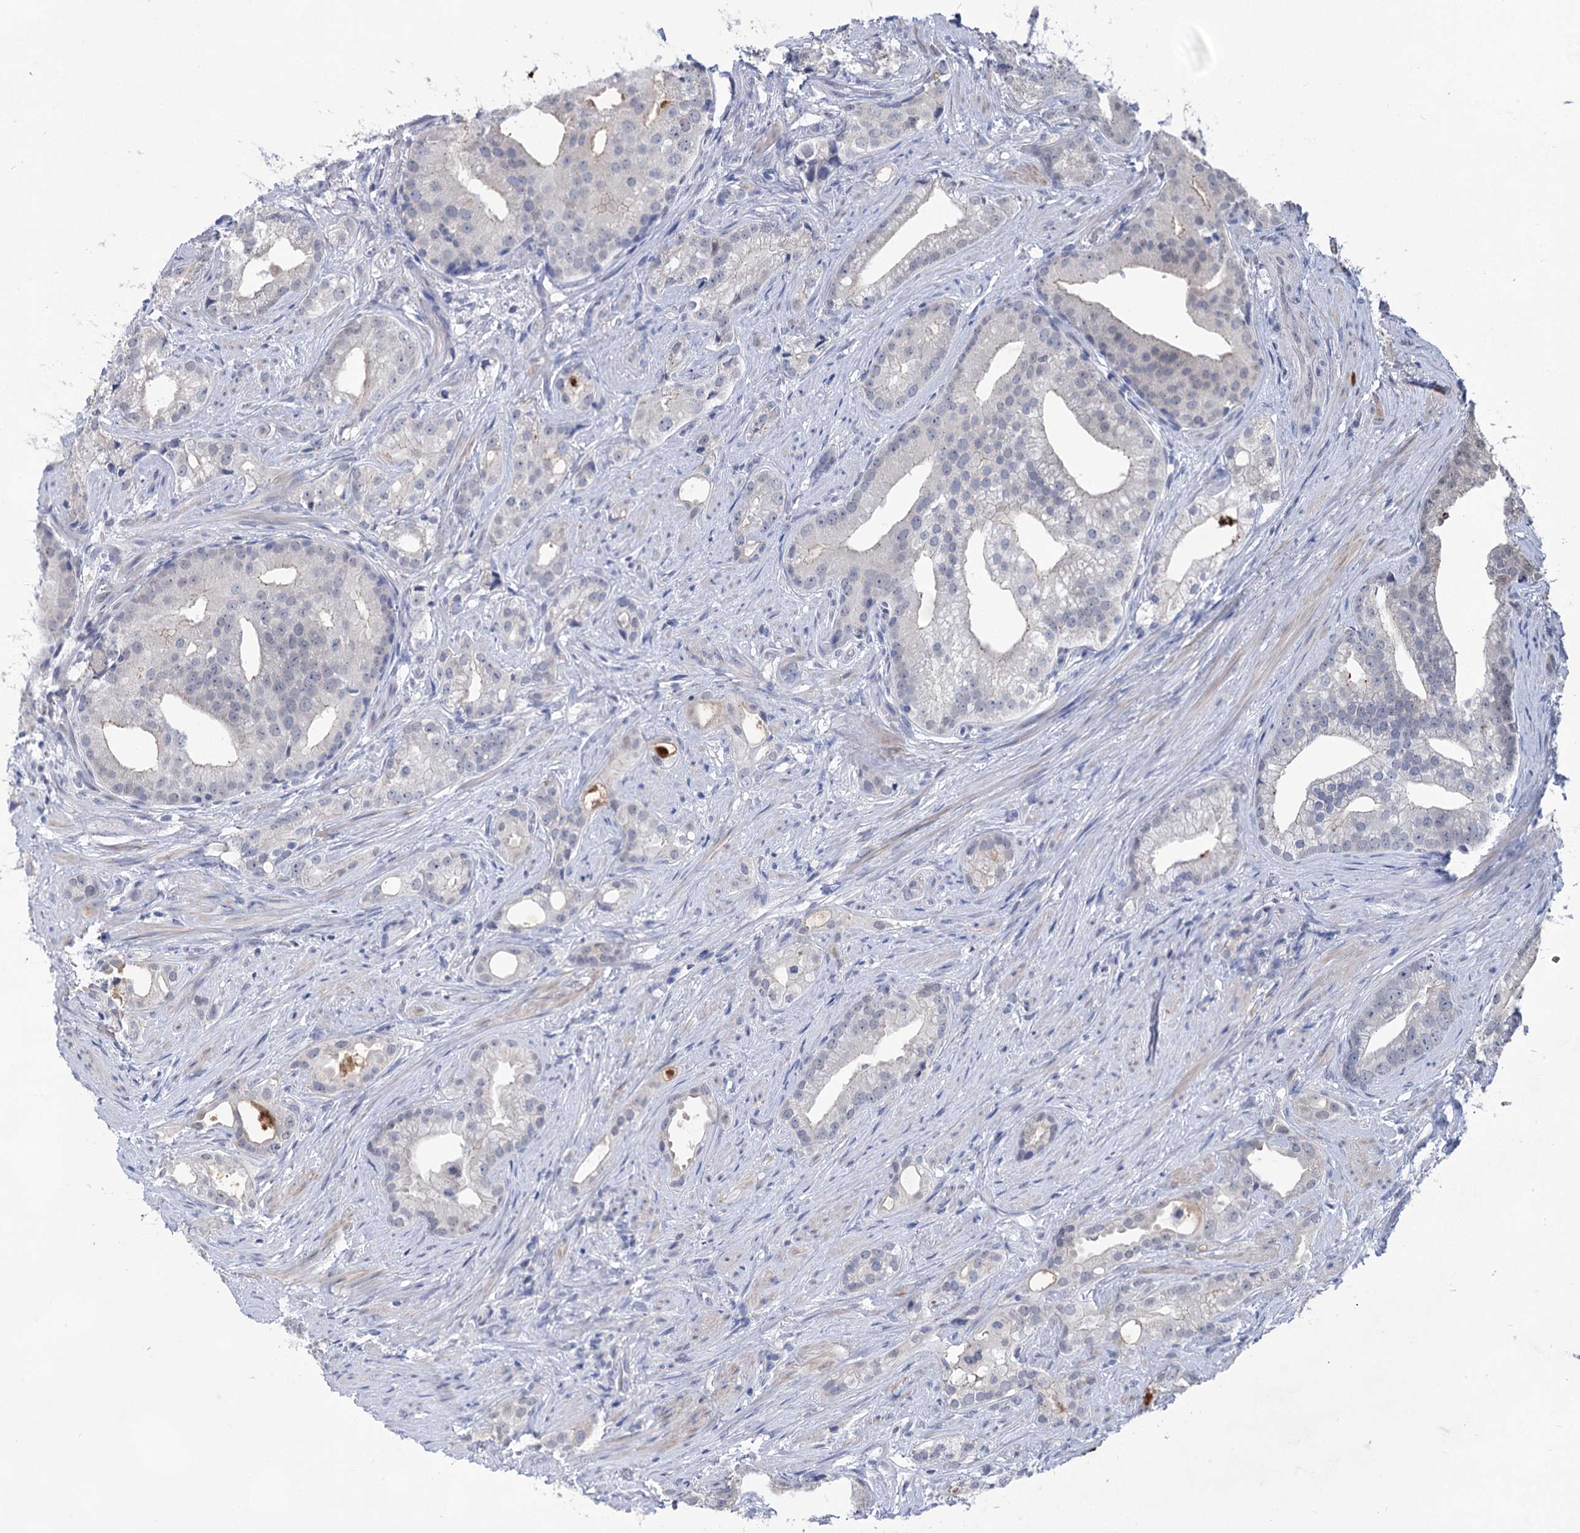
{"staining": {"intensity": "negative", "quantity": "none", "location": "none"}, "tissue": "prostate cancer", "cell_type": "Tumor cells", "image_type": "cancer", "snomed": [{"axis": "morphology", "description": "Adenocarcinoma, Low grade"}, {"axis": "topography", "description": "Prostate"}], "caption": "Tumor cells show no significant protein staining in prostate low-grade adenocarcinoma.", "gene": "TTC17", "patient": {"sex": "male", "age": 71}}